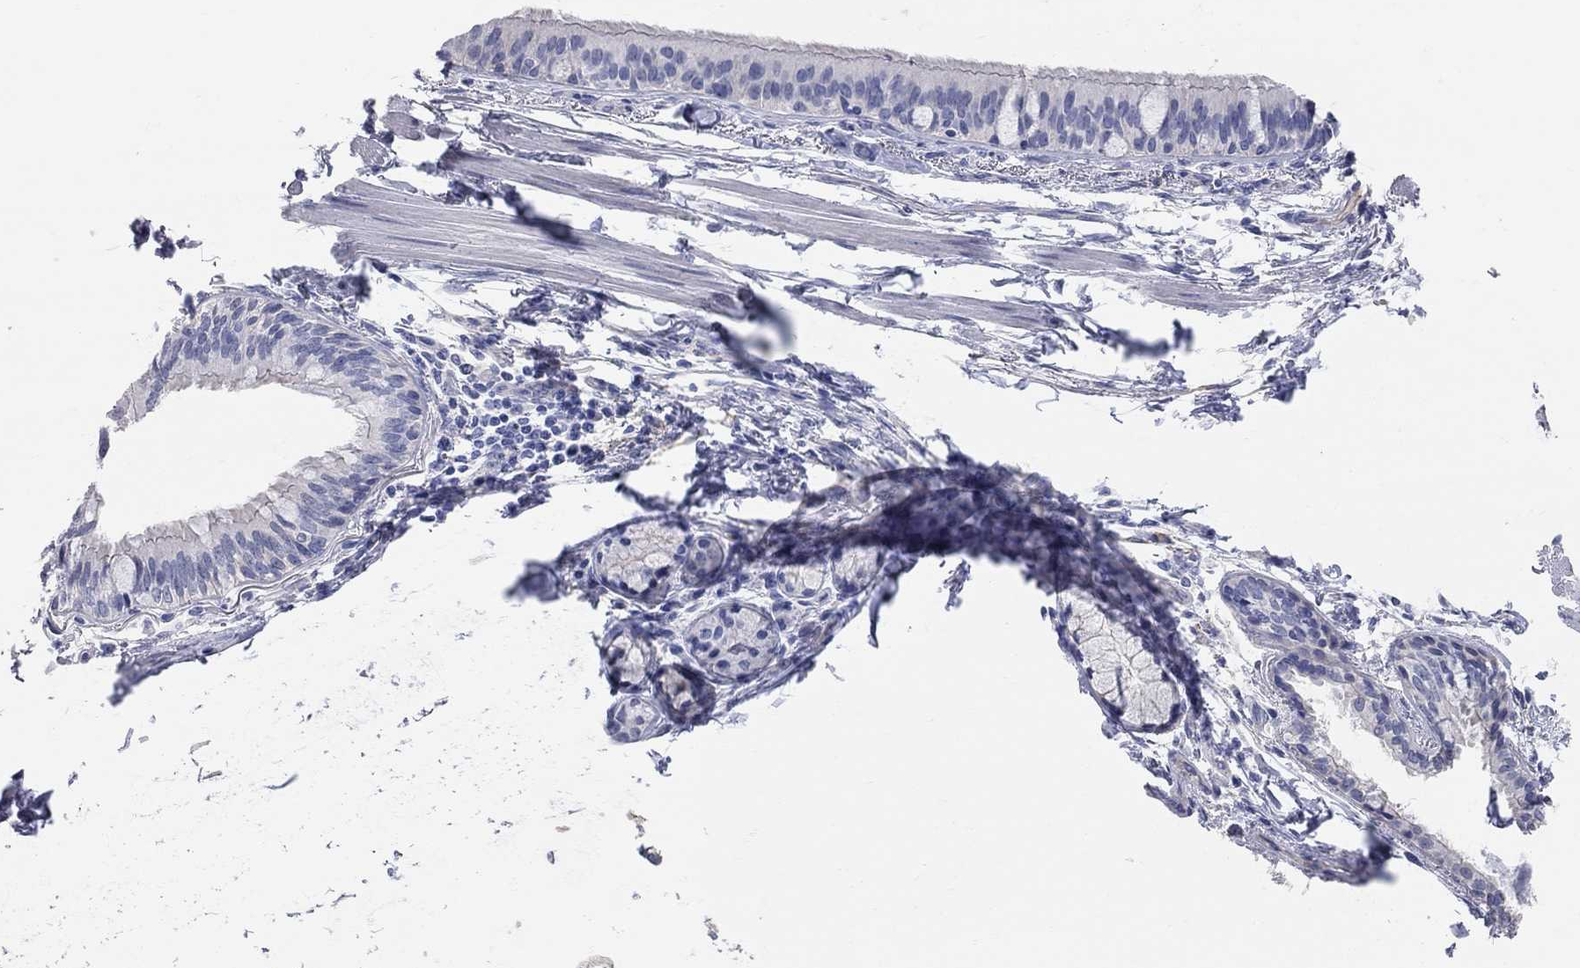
{"staining": {"intensity": "negative", "quantity": "none", "location": "none"}, "tissue": "bronchus", "cell_type": "Respiratory epithelial cells", "image_type": "normal", "snomed": [{"axis": "morphology", "description": "Normal tissue, NOS"}, {"axis": "morphology", "description": "Squamous cell carcinoma, NOS"}, {"axis": "topography", "description": "Bronchus"}, {"axis": "topography", "description": "Lung"}], "caption": "Immunohistochemistry (IHC) micrograph of normal bronchus stained for a protein (brown), which demonstrates no positivity in respiratory epithelial cells. (Stains: DAB (3,3'-diaminobenzidine) IHC with hematoxylin counter stain, Microscopy: brightfield microscopy at high magnification).", "gene": "AOX1", "patient": {"sex": "male", "age": 69}}